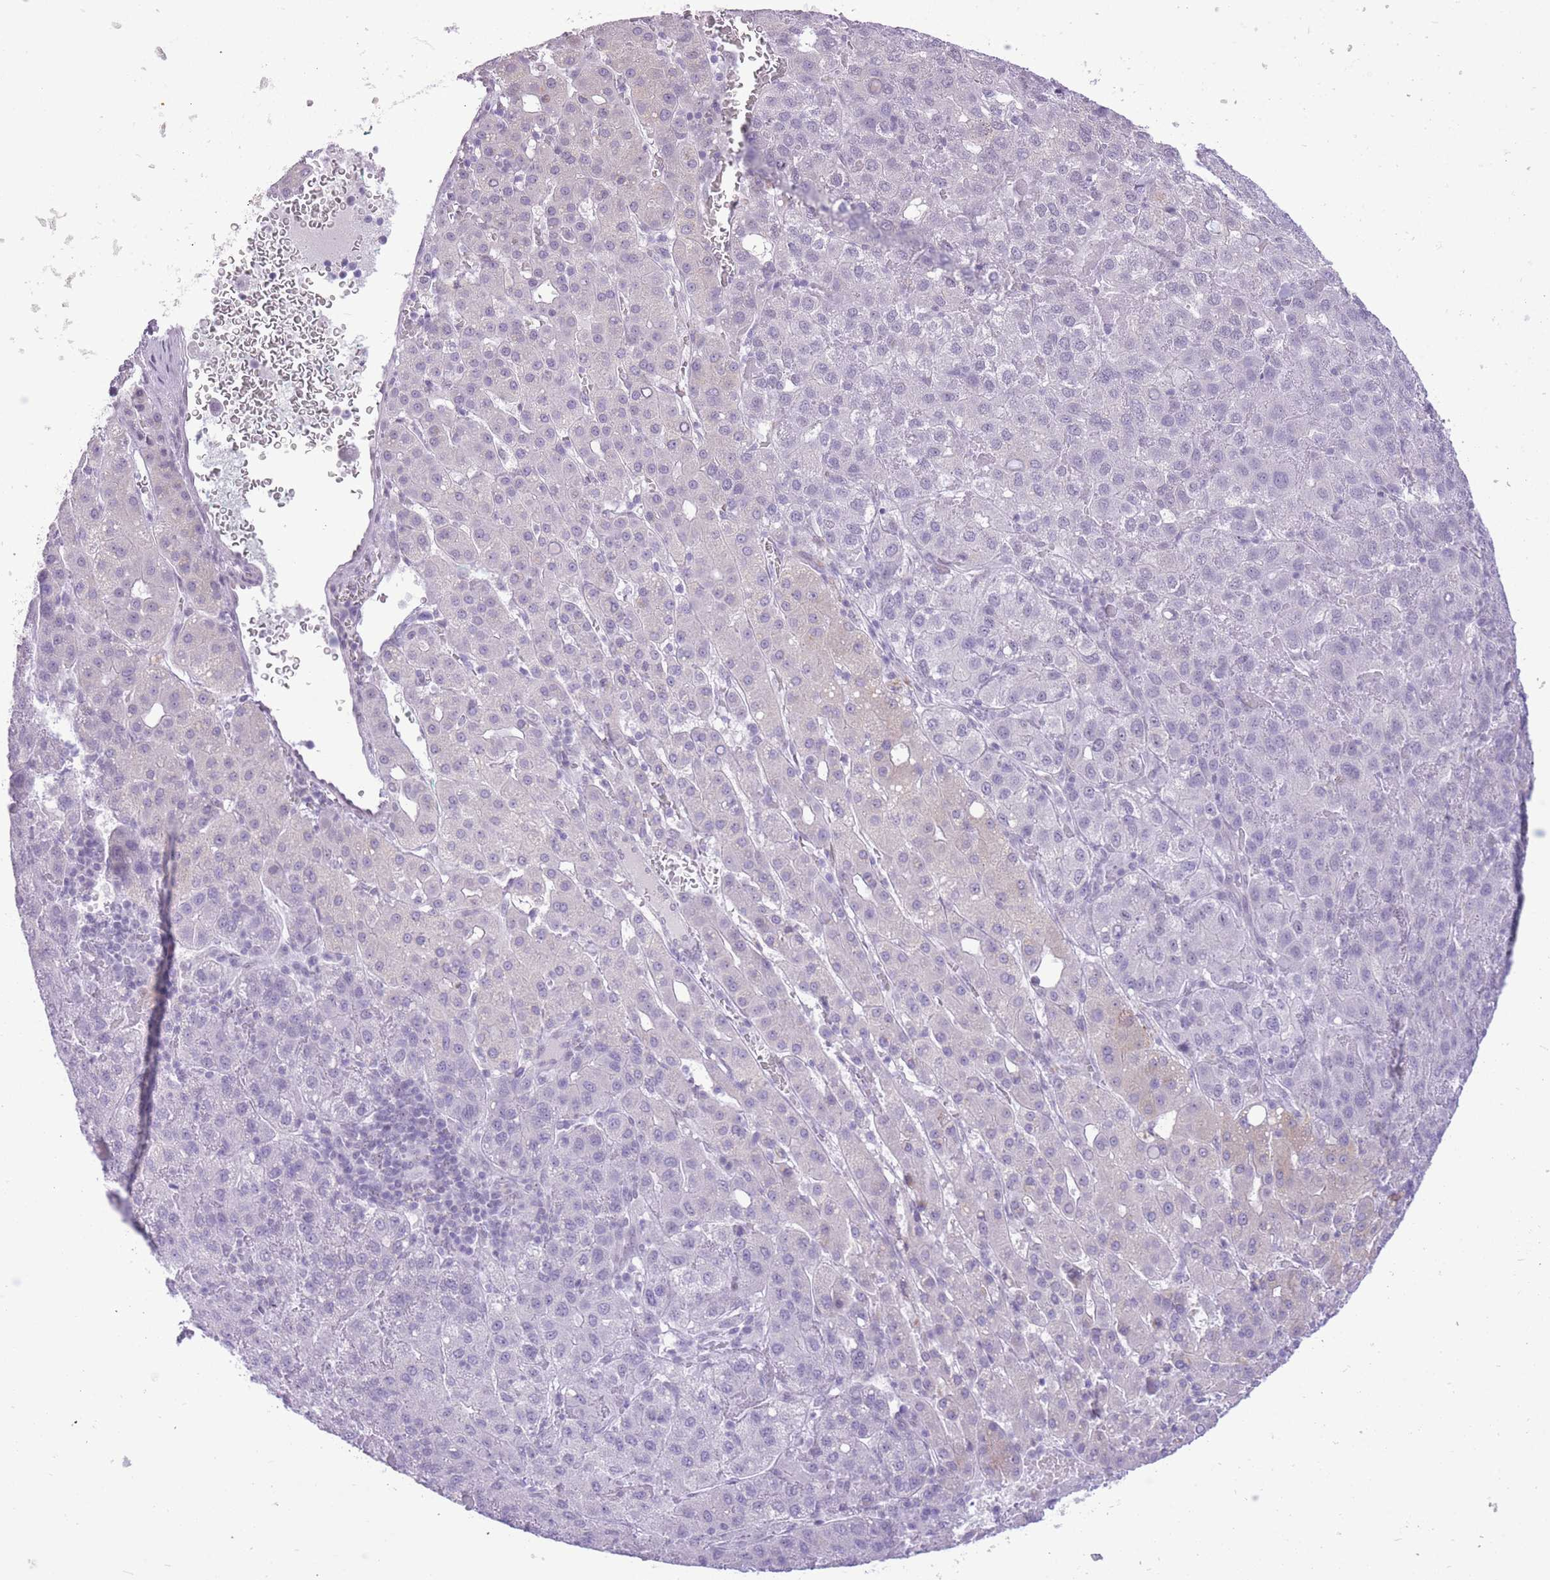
{"staining": {"intensity": "negative", "quantity": "none", "location": "none"}, "tissue": "liver cancer", "cell_type": "Tumor cells", "image_type": "cancer", "snomed": [{"axis": "morphology", "description": "Carcinoma, Hepatocellular, NOS"}, {"axis": "topography", "description": "Liver"}], "caption": "This is an immunohistochemistry image of liver cancer (hepatocellular carcinoma). There is no positivity in tumor cells.", "gene": "ZBED5", "patient": {"sex": "male", "age": 65}}